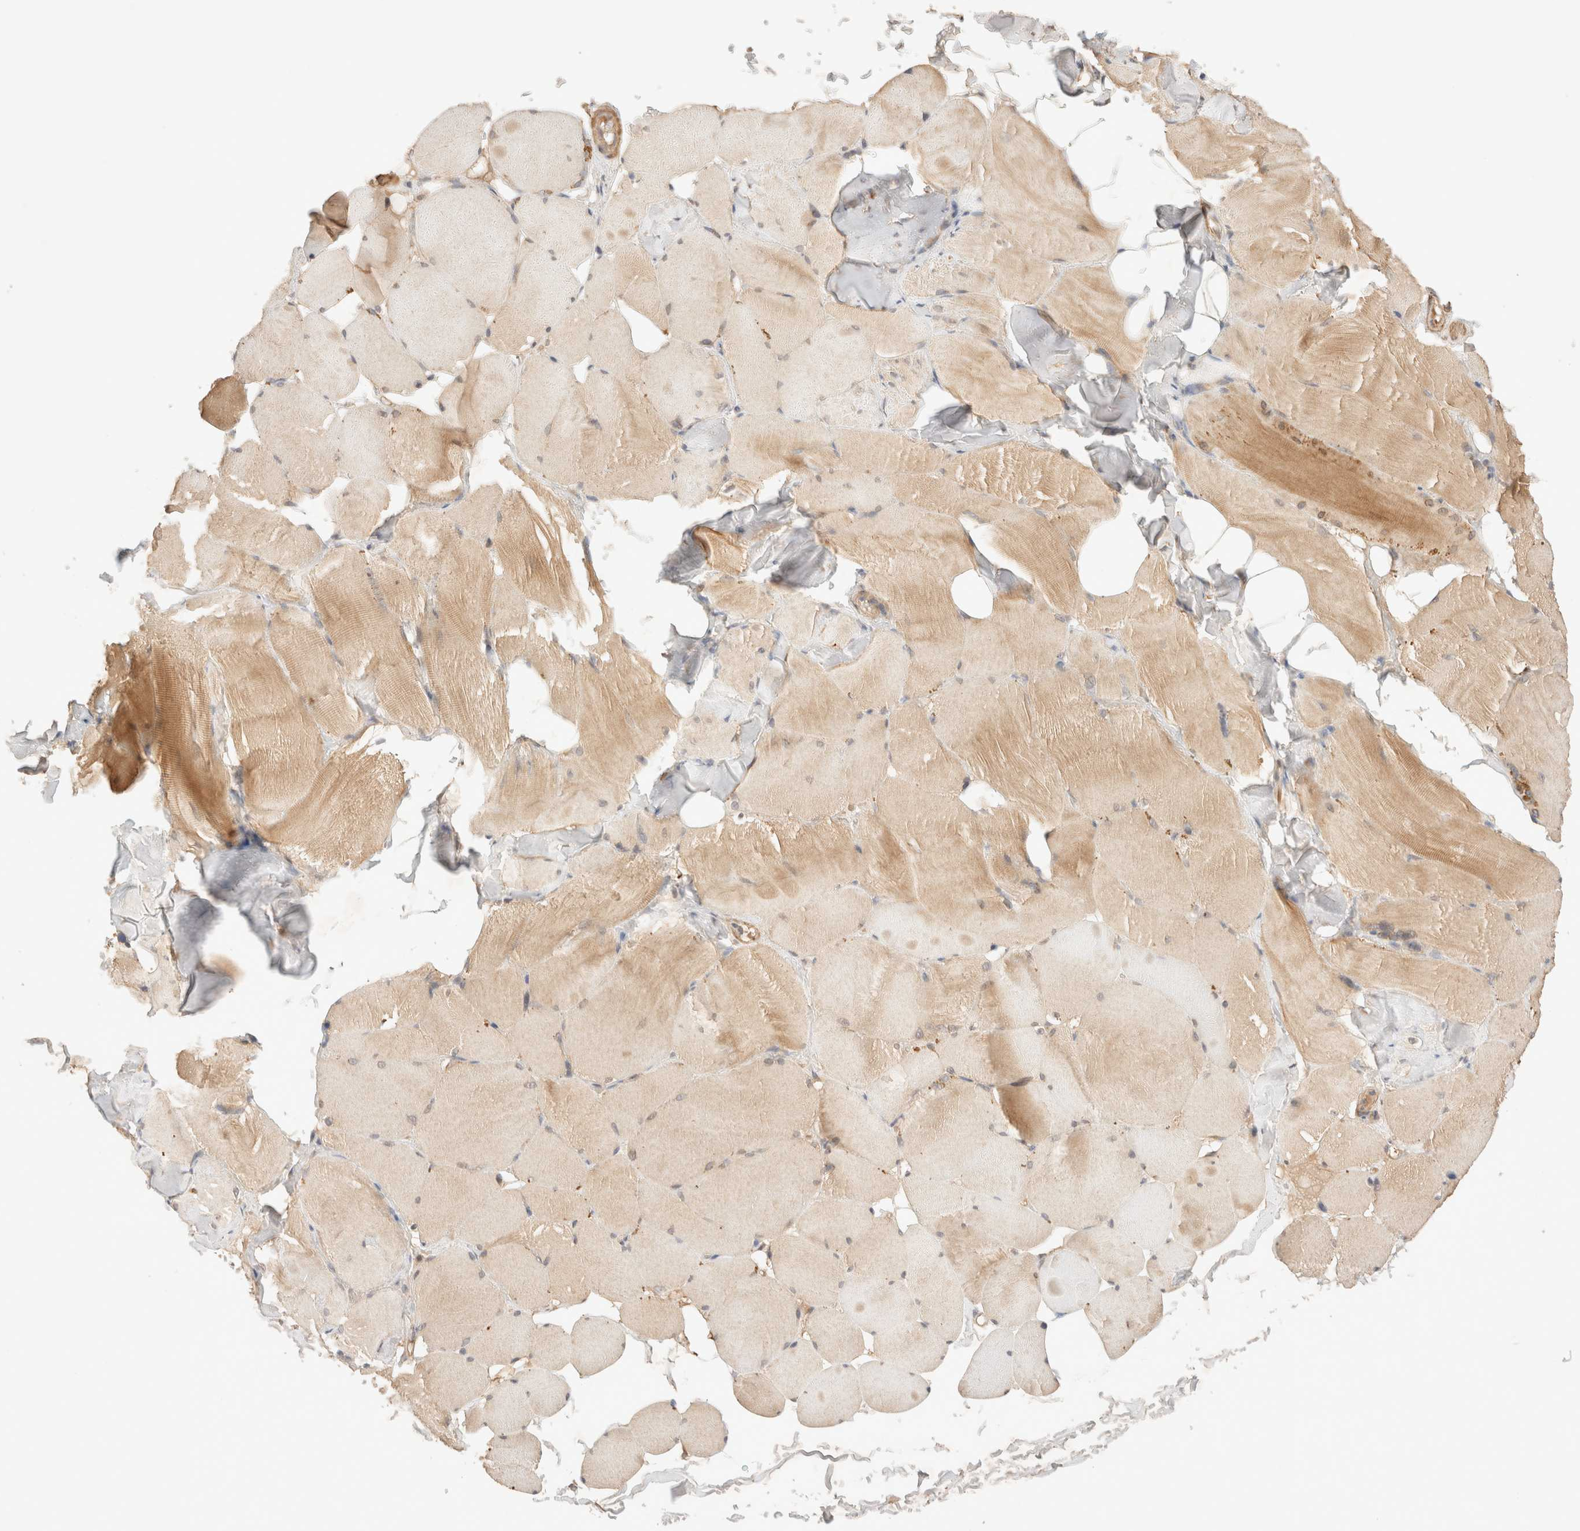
{"staining": {"intensity": "weak", "quantity": ">75%", "location": "cytoplasmic/membranous,nuclear"}, "tissue": "skeletal muscle", "cell_type": "Myocytes", "image_type": "normal", "snomed": [{"axis": "morphology", "description": "Normal tissue, NOS"}, {"axis": "topography", "description": "Skin"}, {"axis": "topography", "description": "Skeletal muscle"}], "caption": "High-magnification brightfield microscopy of benign skeletal muscle stained with DAB (brown) and counterstained with hematoxylin (blue). myocytes exhibit weak cytoplasmic/membranous,nuclear staining is identified in about>75% of cells. The staining is performed using DAB (3,3'-diaminobenzidine) brown chromogen to label protein expression. The nuclei are counter-stained blue using hematoxylin.", "gene": "CARNMT1", "patient": {"sex": "male", "age": 83}}